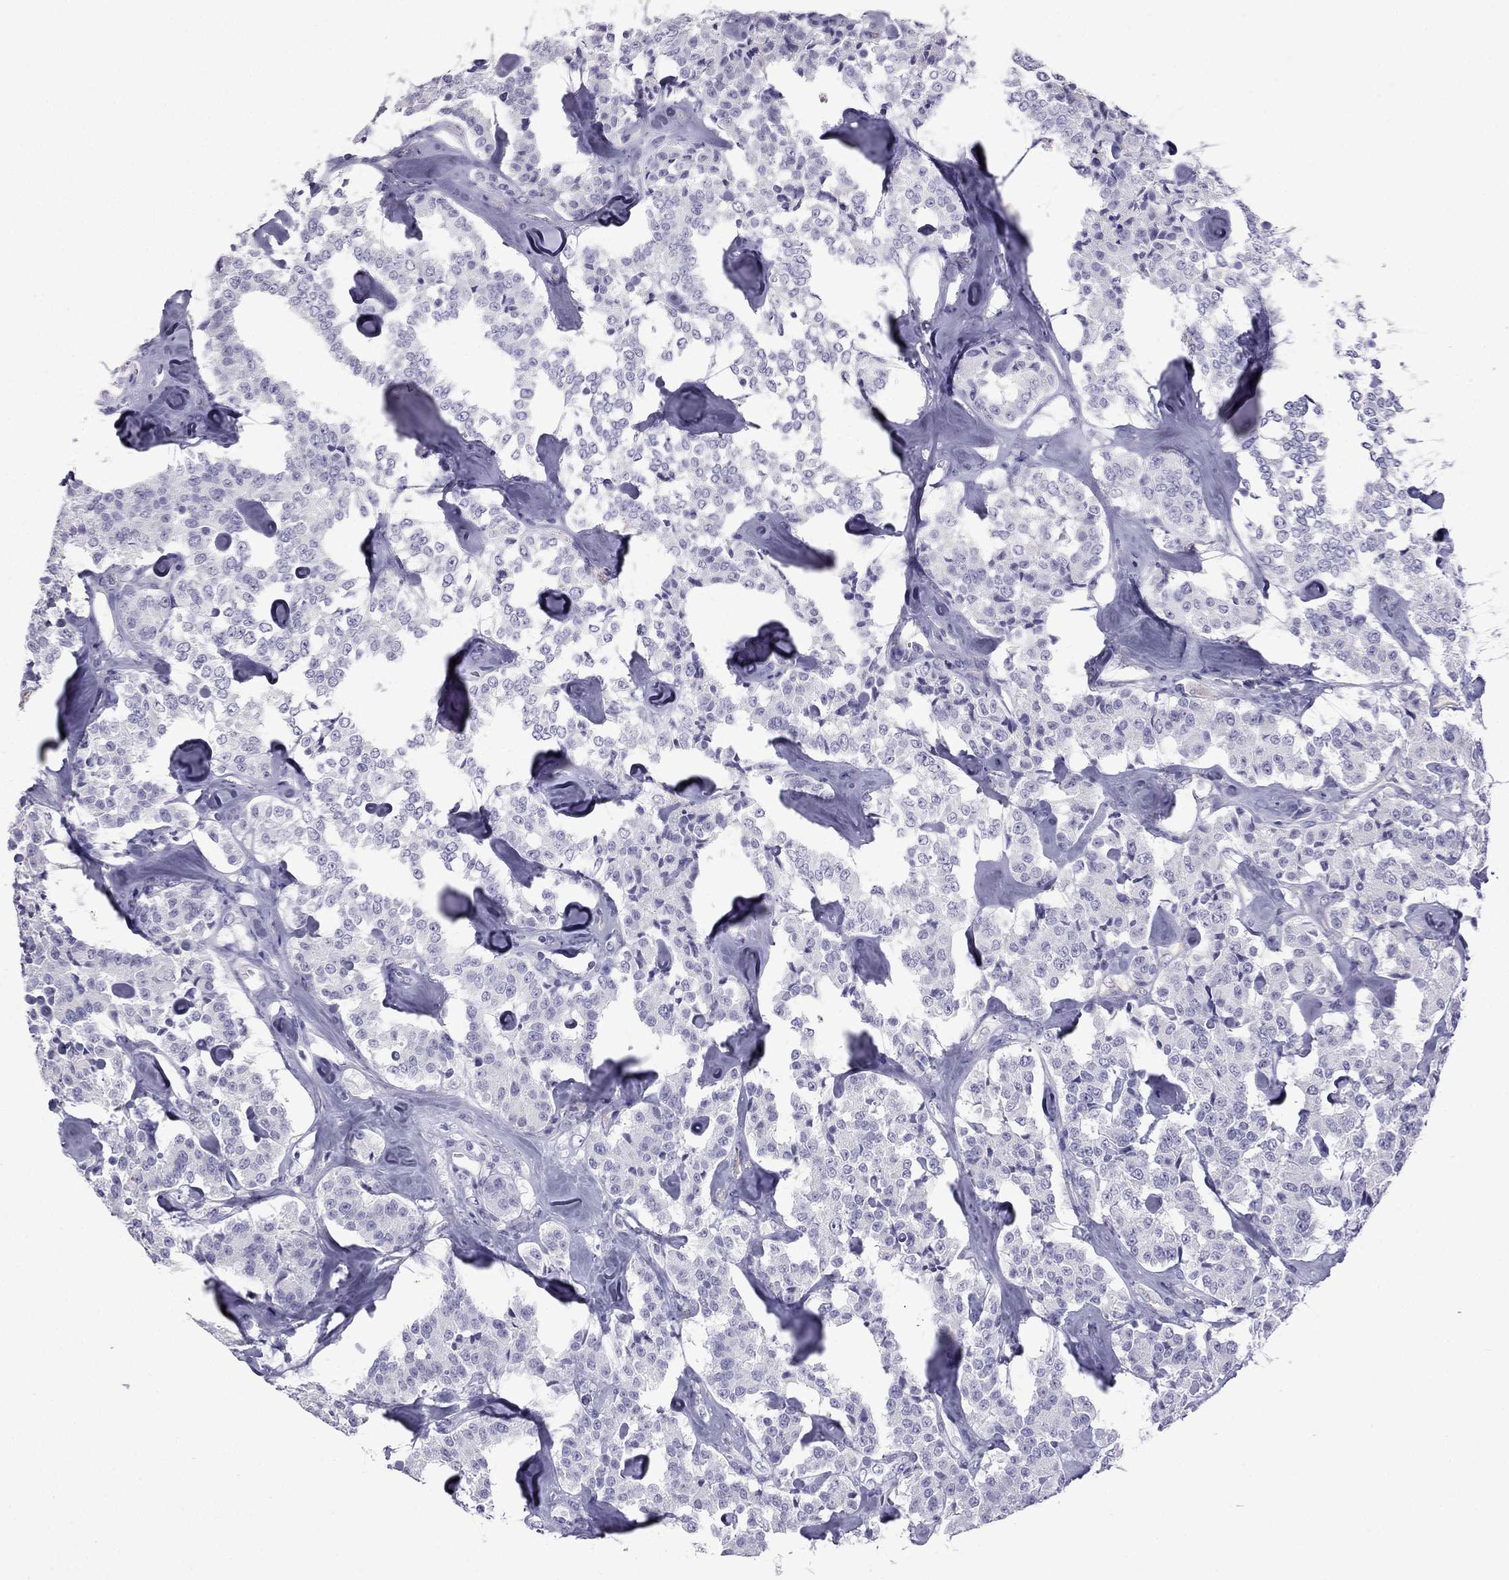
{"staining": {"intensity": "negative", "quantity": "none", "location": "none"}, "tissue": "carcinoid", "cell_type": "Tumor cells", "image_type": "cancer", "snomed": [{"axis": "morphology", "description": "Carcinoid, malignant, NOS"}, {"axis": "topography", "description": "Pancreas"}], "caption": "A histopathology image of human carcinoid is negative for staining in tumor cells.", "gene": "GJA8", "patient": {"sex": "male", "age": 41}}